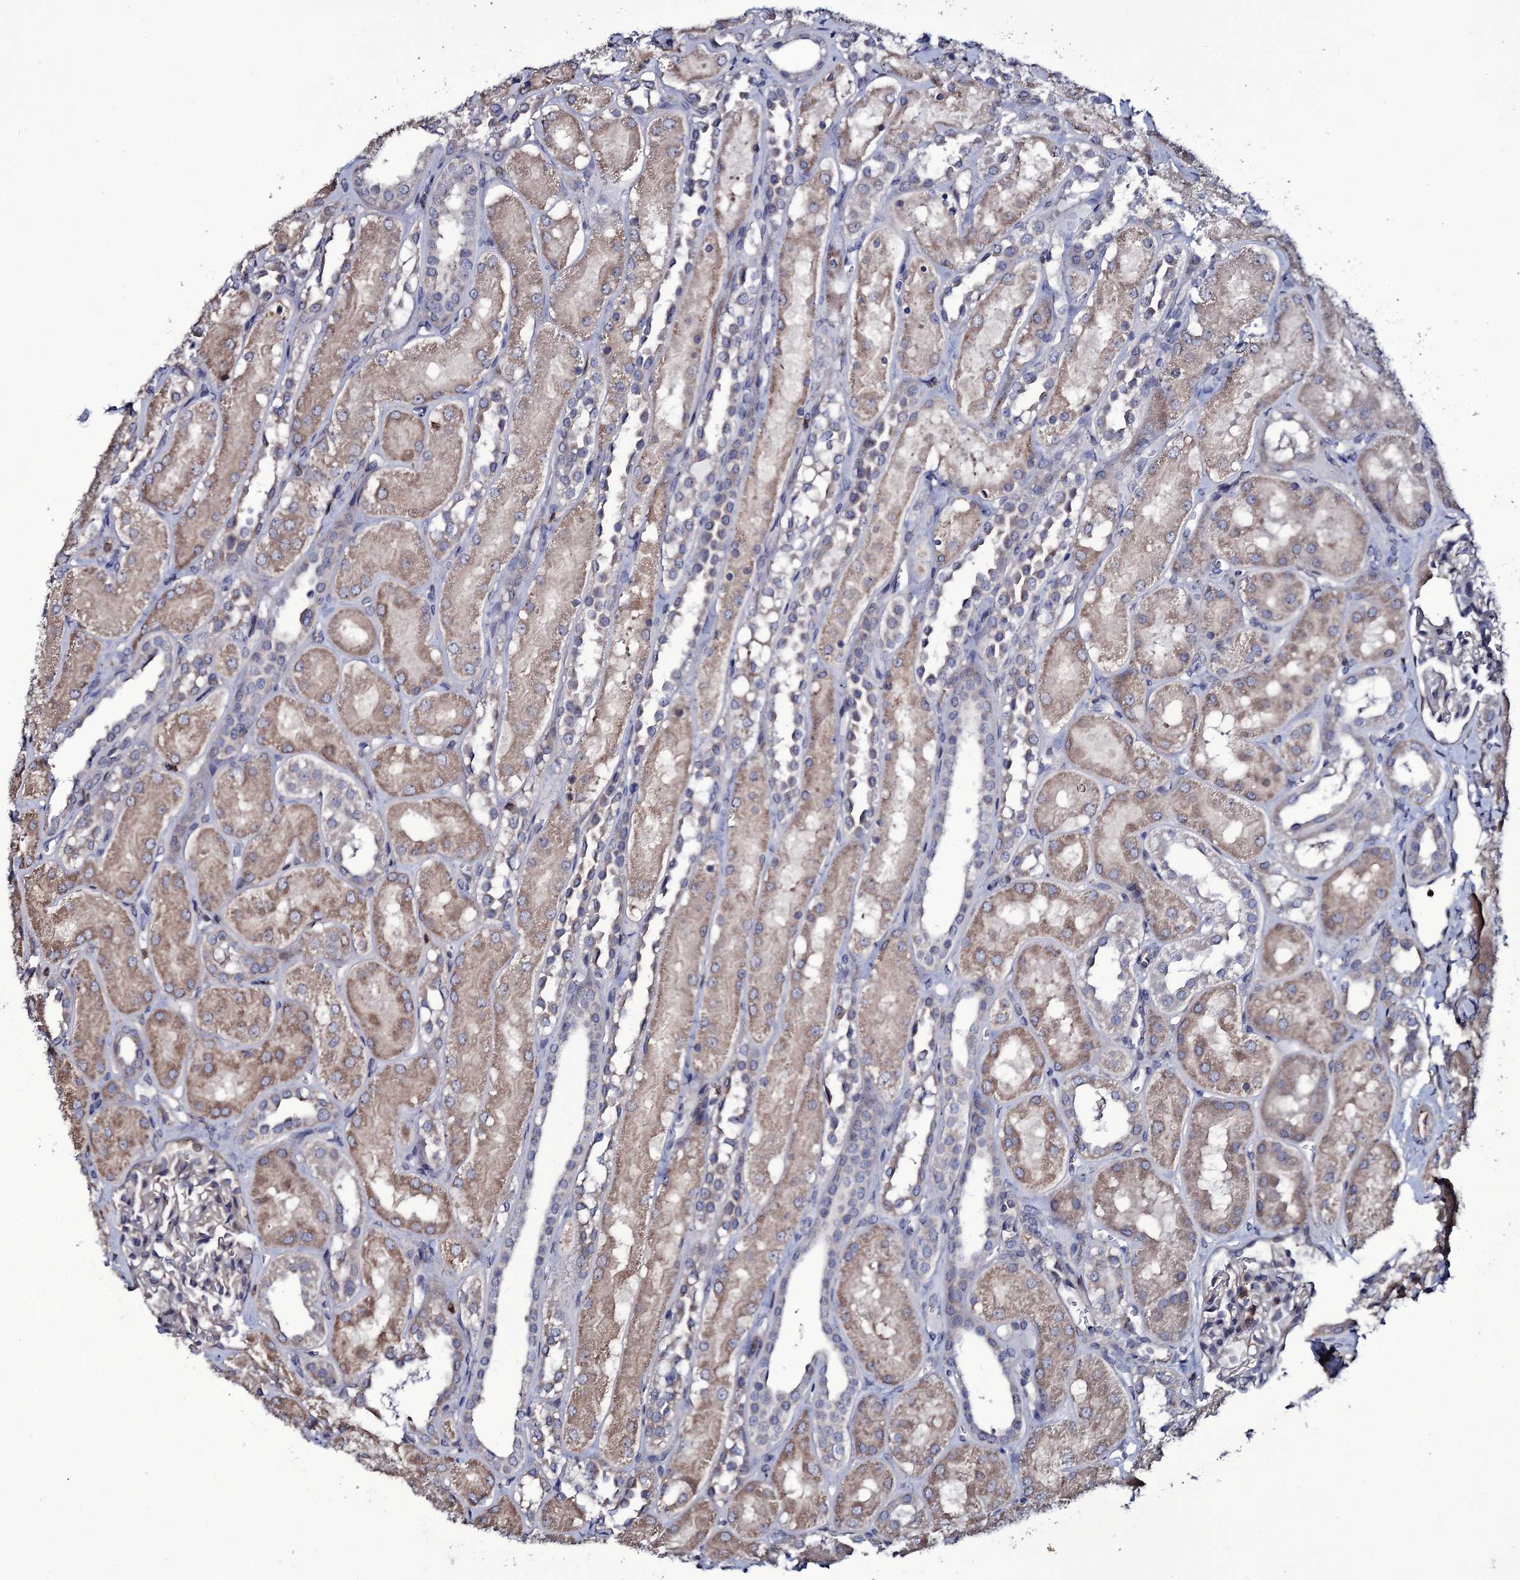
{"staining": {"intensity": "weak", "quantity": "<25%", "location": "cytoplasmic/membranous"}, "tissue": "kidney", "cell_type": "Cells in glomeruli", "image_type": "normal", "snomed": [{"axis": "morphology", "description": "Normal tissue, NOS"}, {"axis": "topography", "description": "Kidney"}, {"axis": "topography", "description": "Urinary bladder"}], "caption": "This histopathology image is of unremarkable kidney stained with immunohistochemistry (IHC) to label a protein in brown with the nuclei are counter-stained blue. There is no expression in cells in glomeruli.", "gene": "TTC23", "patient": {"sex": "male", "age": 16}}